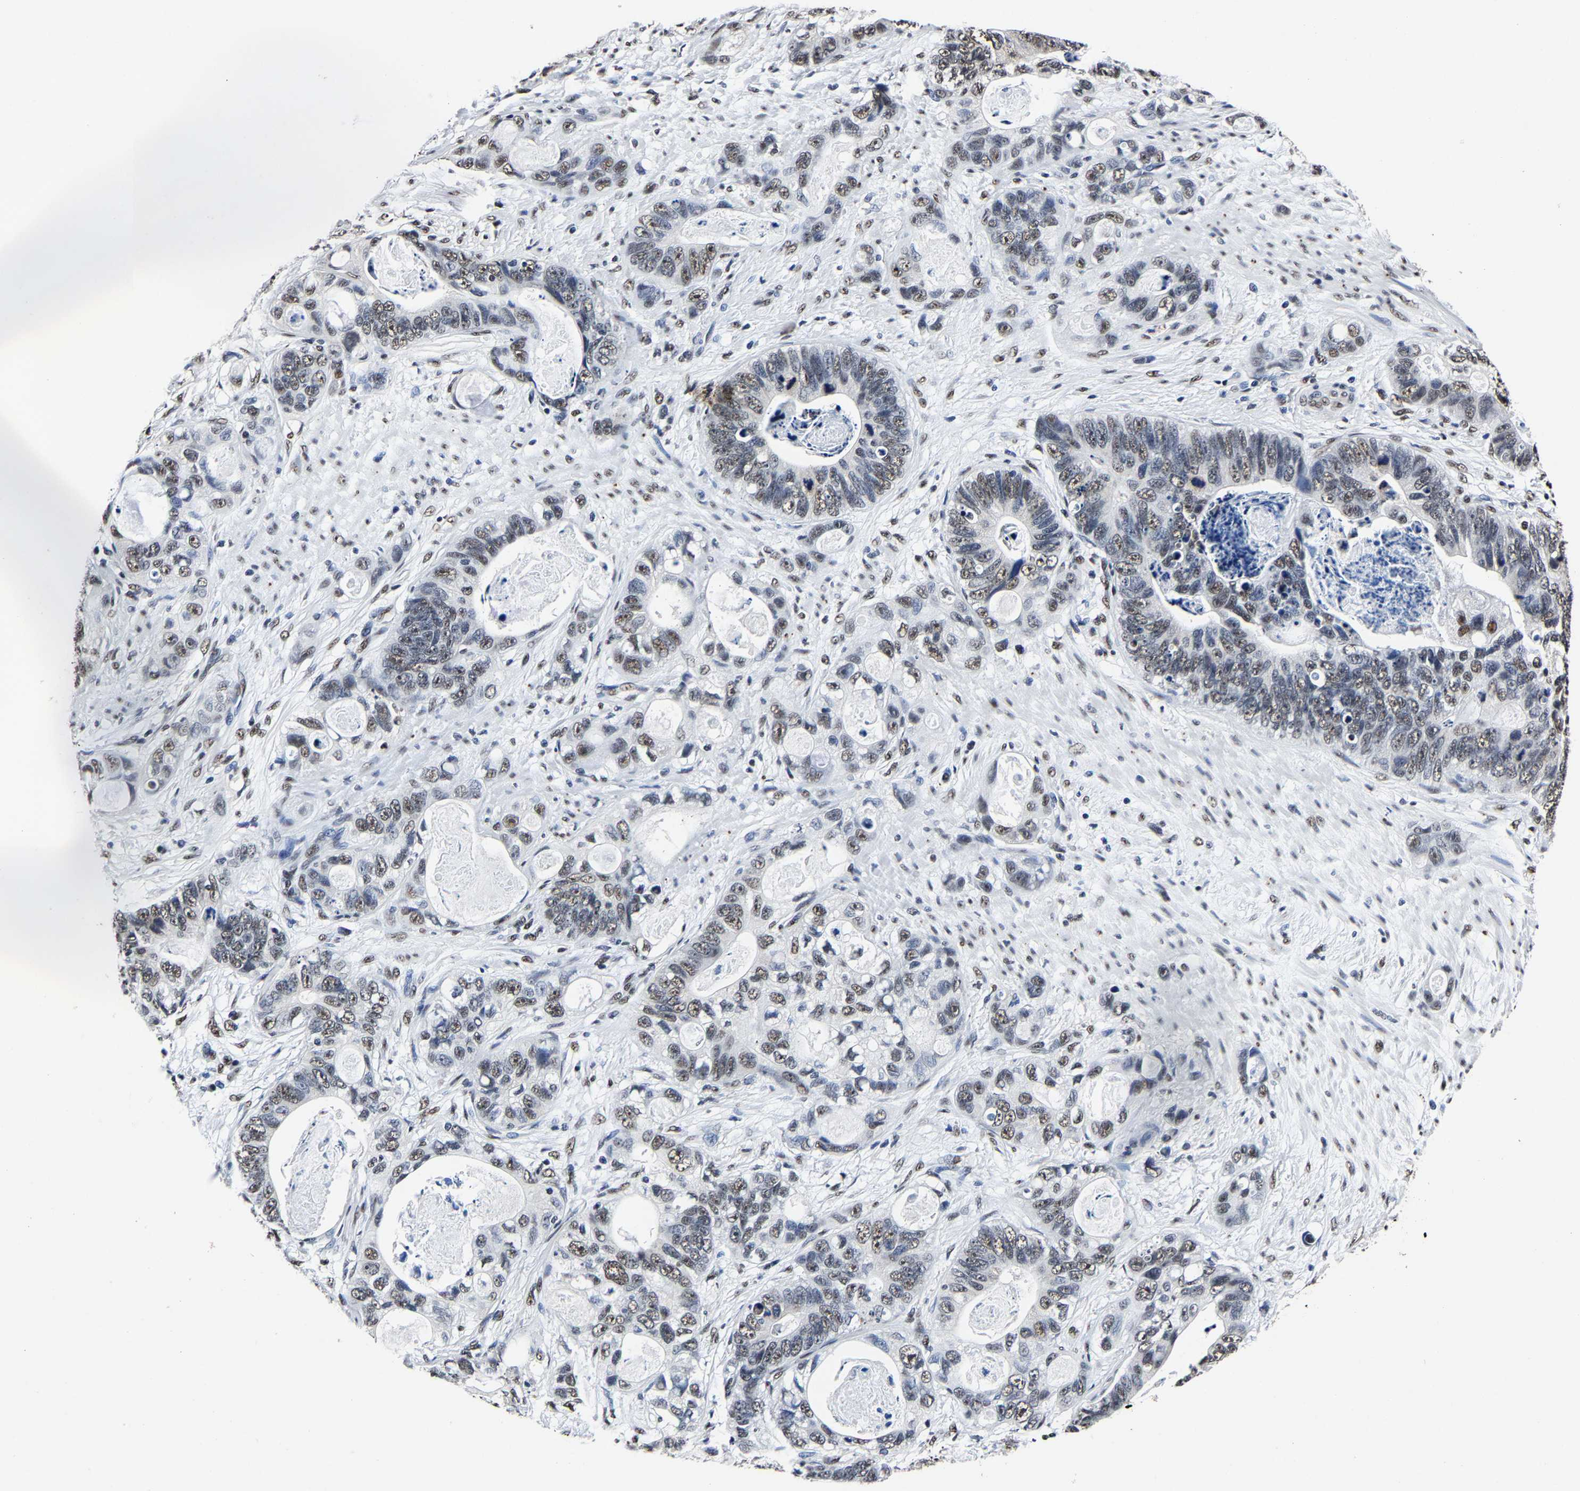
{"staining": {"intensity": "weak", "quantity": "25%-75%", "location": "nuclear"}, "tissue": "stomach cancer", "cell_type": "Tumor cells", "image_type": "cancer", "snomed": [{"axis": "morphology", "description": "Normal tissue, NOS"}, {"axis": "morphology", "description": "Adenocarcinoma, NOS"}, {"axis": "topography", "description": "Stomach"}], "caption": "Stomach adenocarcinoma tissue reveals weak nuclear expression in about 25%-75% of tumor cells, visualized by immunohistochemistry.", "gene": "RBM45", "patient": {"sex": "female", "age": 89}}